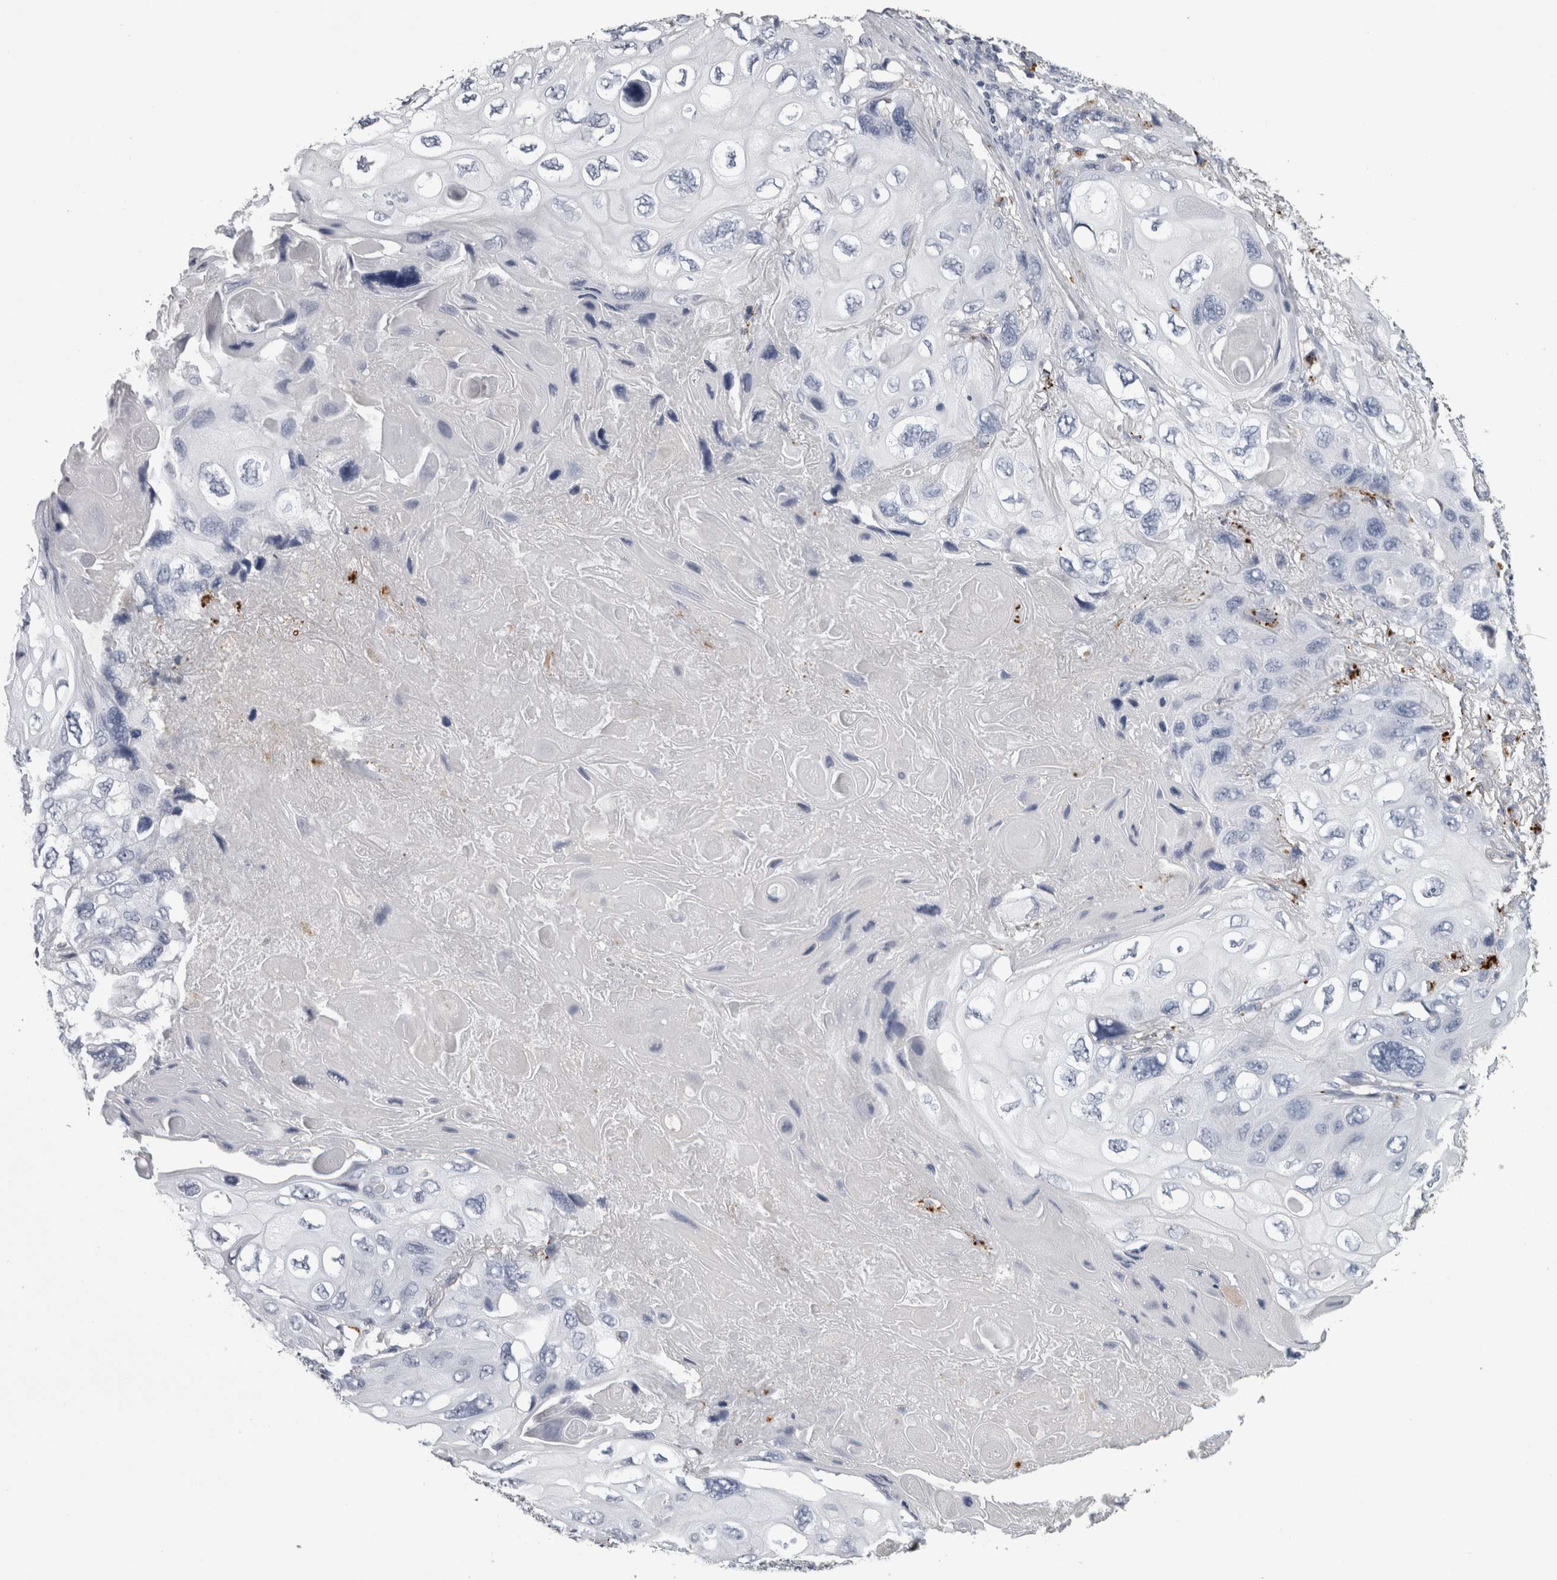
{"staining": {"intensity": "negative", "quantity": "none", "location": "none"}, "tissue": "lung cancer", "cell_type": "Tumor cells", "image_type": "cancer", "snomed": [{"axis": "morphology", "description": "Squamous cell carcinoma, NOS"}, {"axis": "topography", "description": "Lung"}], "caption": "DAB (3,3'-diaminobenzidine) immunohistochemical staining of lung squamous cell carcinoma reveals no significant expression in tumor cells.", "gene": "DPP7", "patient": {"sex": "female", "age": 73}}